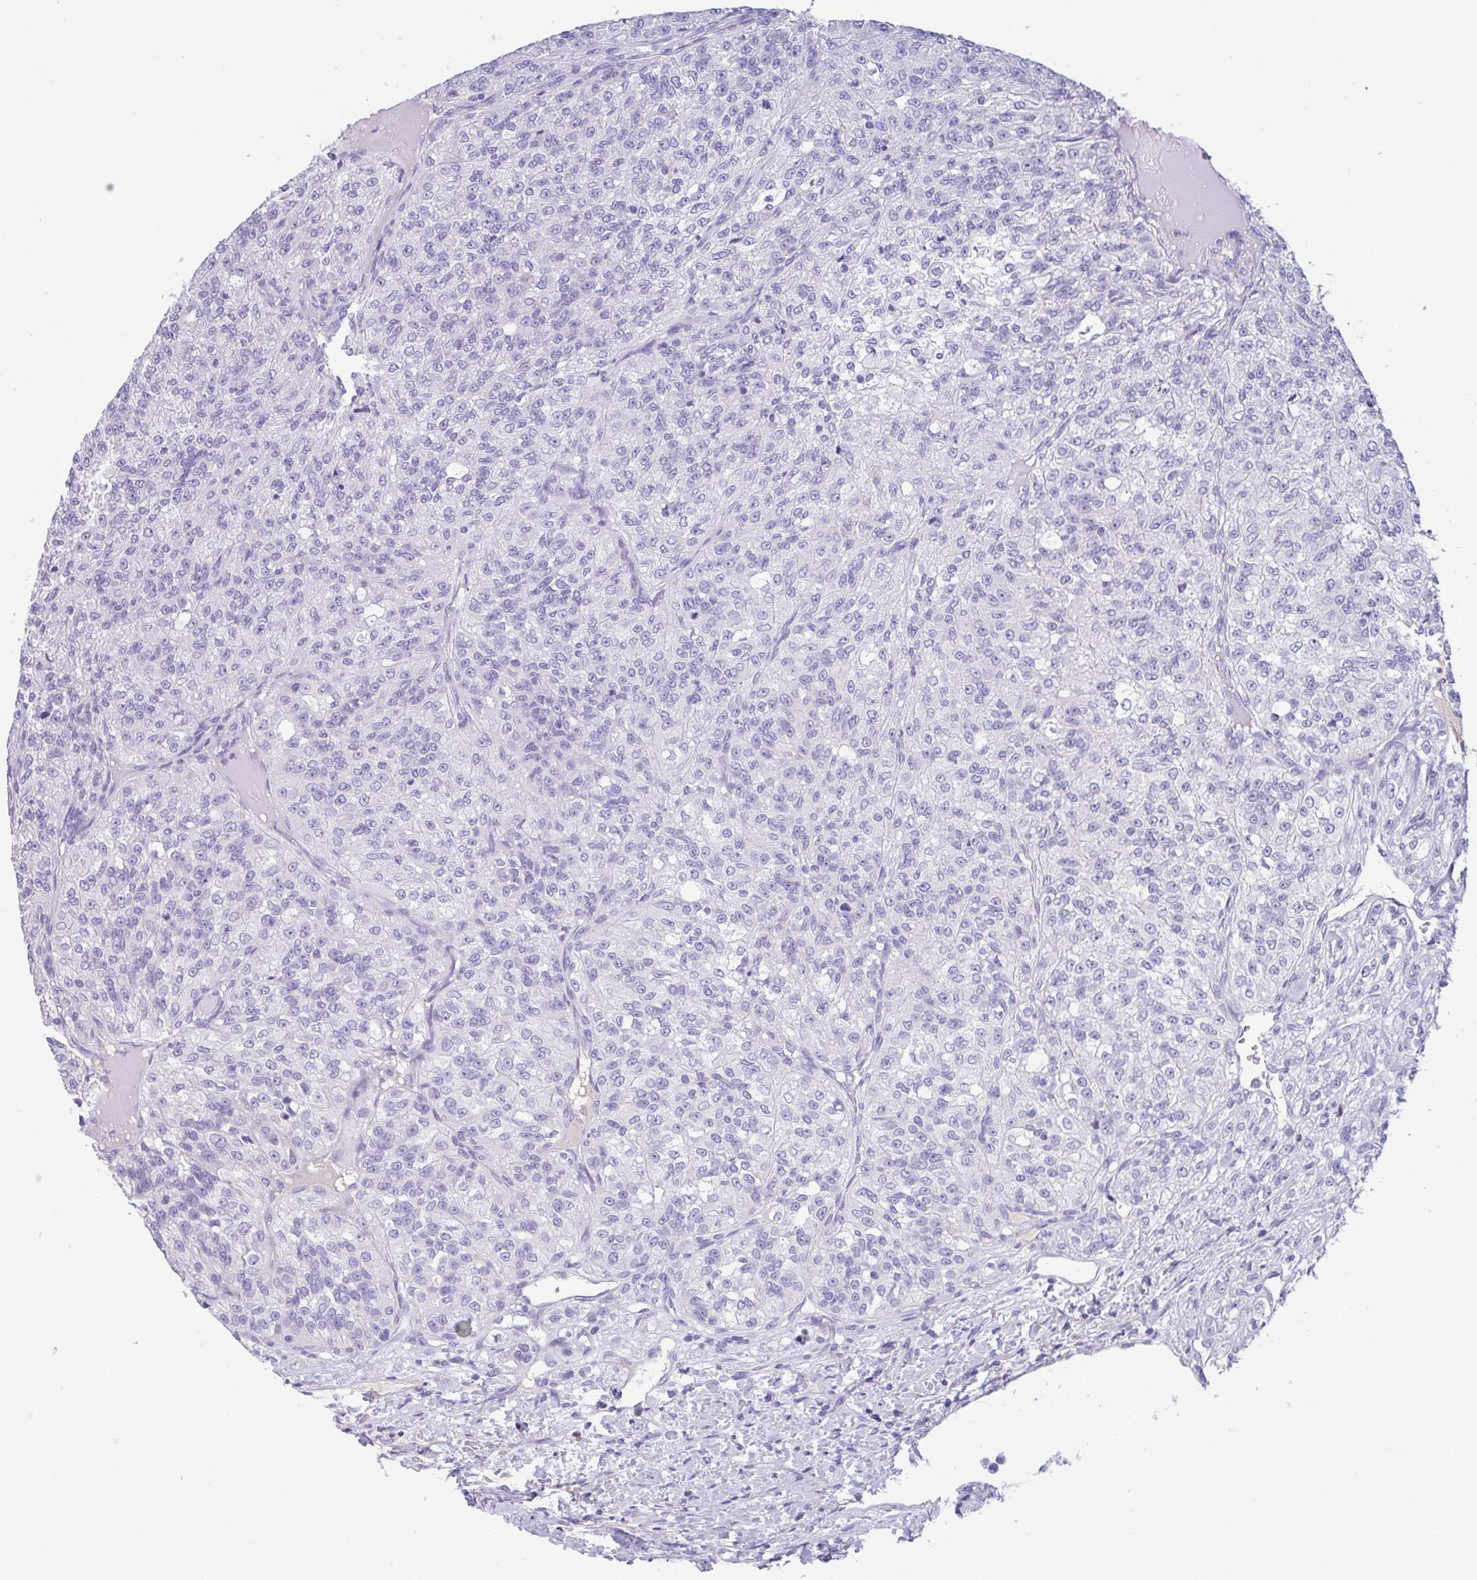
{"staining": {"intensity": "negative", "quantity": "none", "location": "none"}, "tissue": "renal cancer", "cell_type": "Tumor cells", "image_type": "cancer", "snomed": [{"axis": "morphology", "description": "Adenocarcinoma, NOS"}, {"axis": "topography", "description": "Kidney"}], "caption": "Histopathology image shows no significant protein staining in tumor cells of renal cancer (adenocarcinoma). (DAB (3,3'-diaminobenzidine) immunohistochemistry (IHC) with hematoxylin counter stain).", "gene": "FBXL20", "patient": {"sex": "female", "age": 63}}